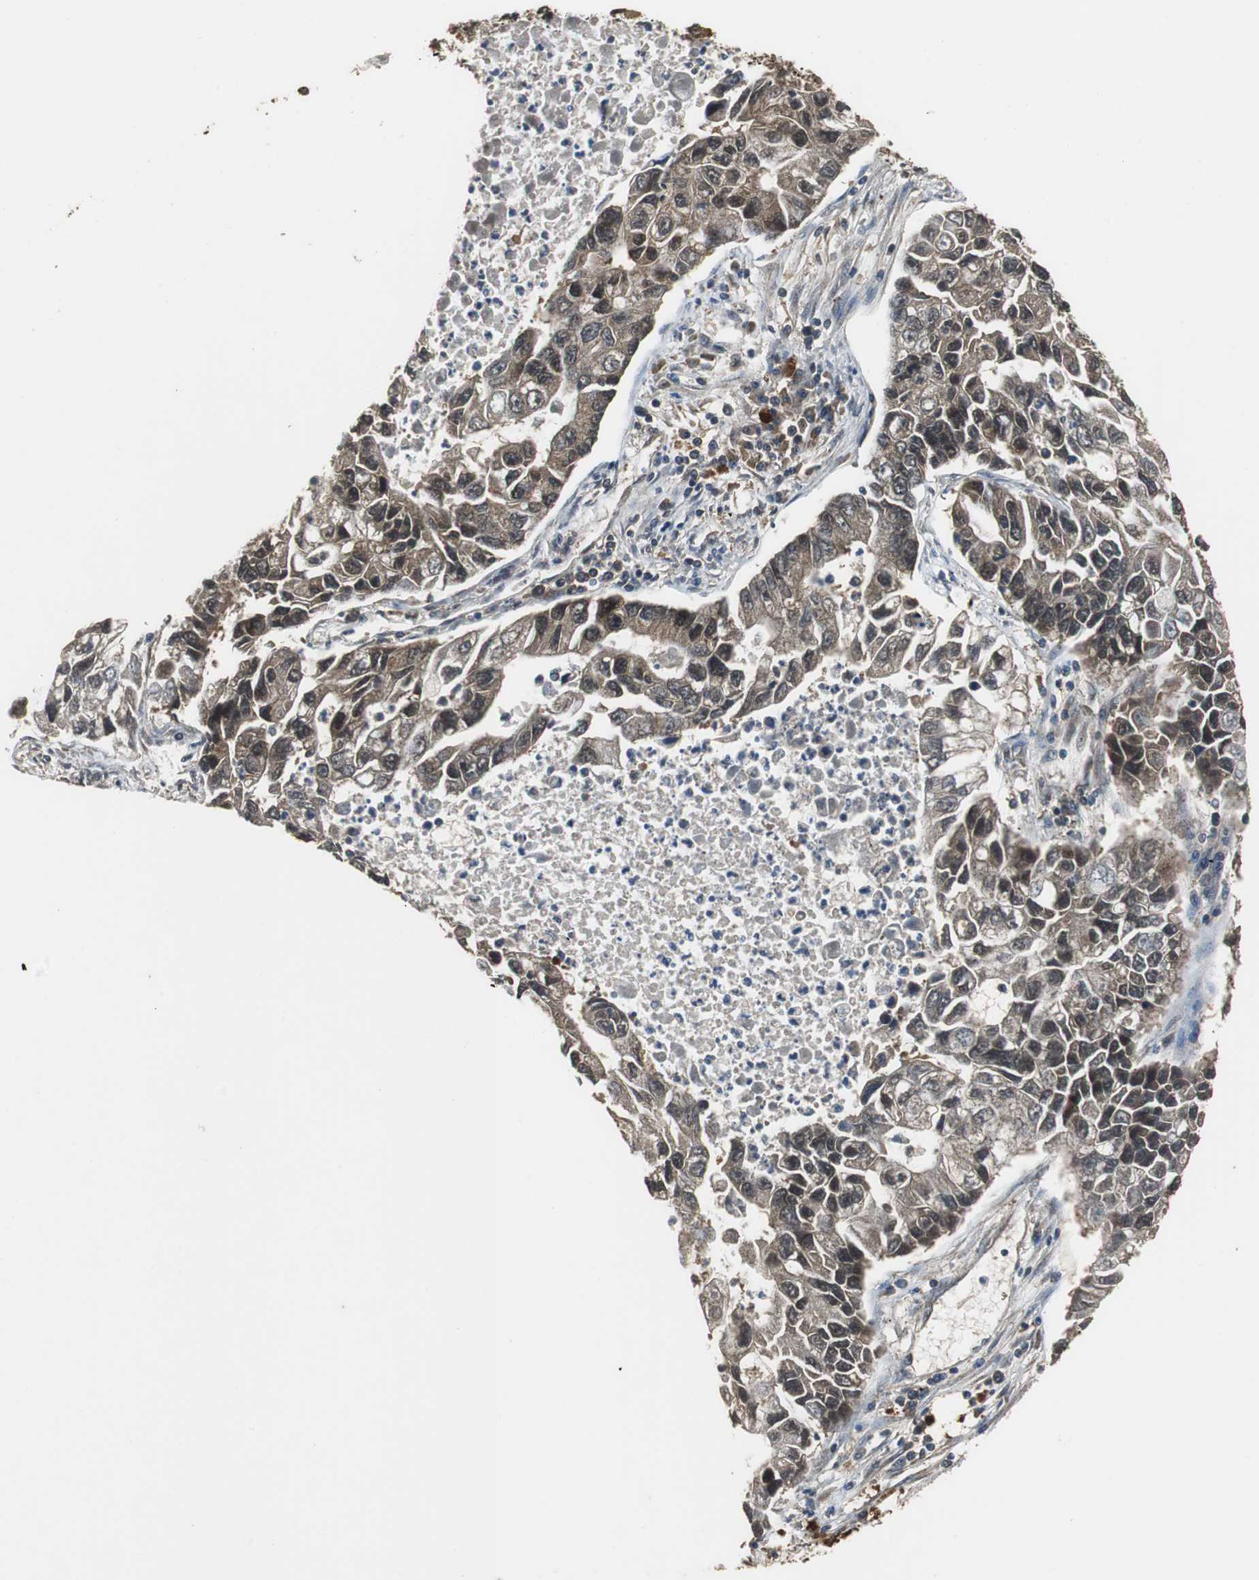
{"staining": {"intensity": "moderate", "quantity": ">75%", "location": "cytoplasmic/membranous"}, "tissue": "lung cancer", "cell_type": "Tumor cells", "image_type": "cancer", "snomed": [{"axis": "morphology", "description": "Adenocarcinoma, NOS"}, {"axis": "topography", "description": "Lung"}], "caption": "Immunohistochemistry (DAB) staining of lung cancer (adenocarcinoma) exhibits moderate cytoplasmic/membranous protein staining in about >75% of tumor cells.", "gene": "VBP1", "patient": {"sex": "female", "age": 51}}